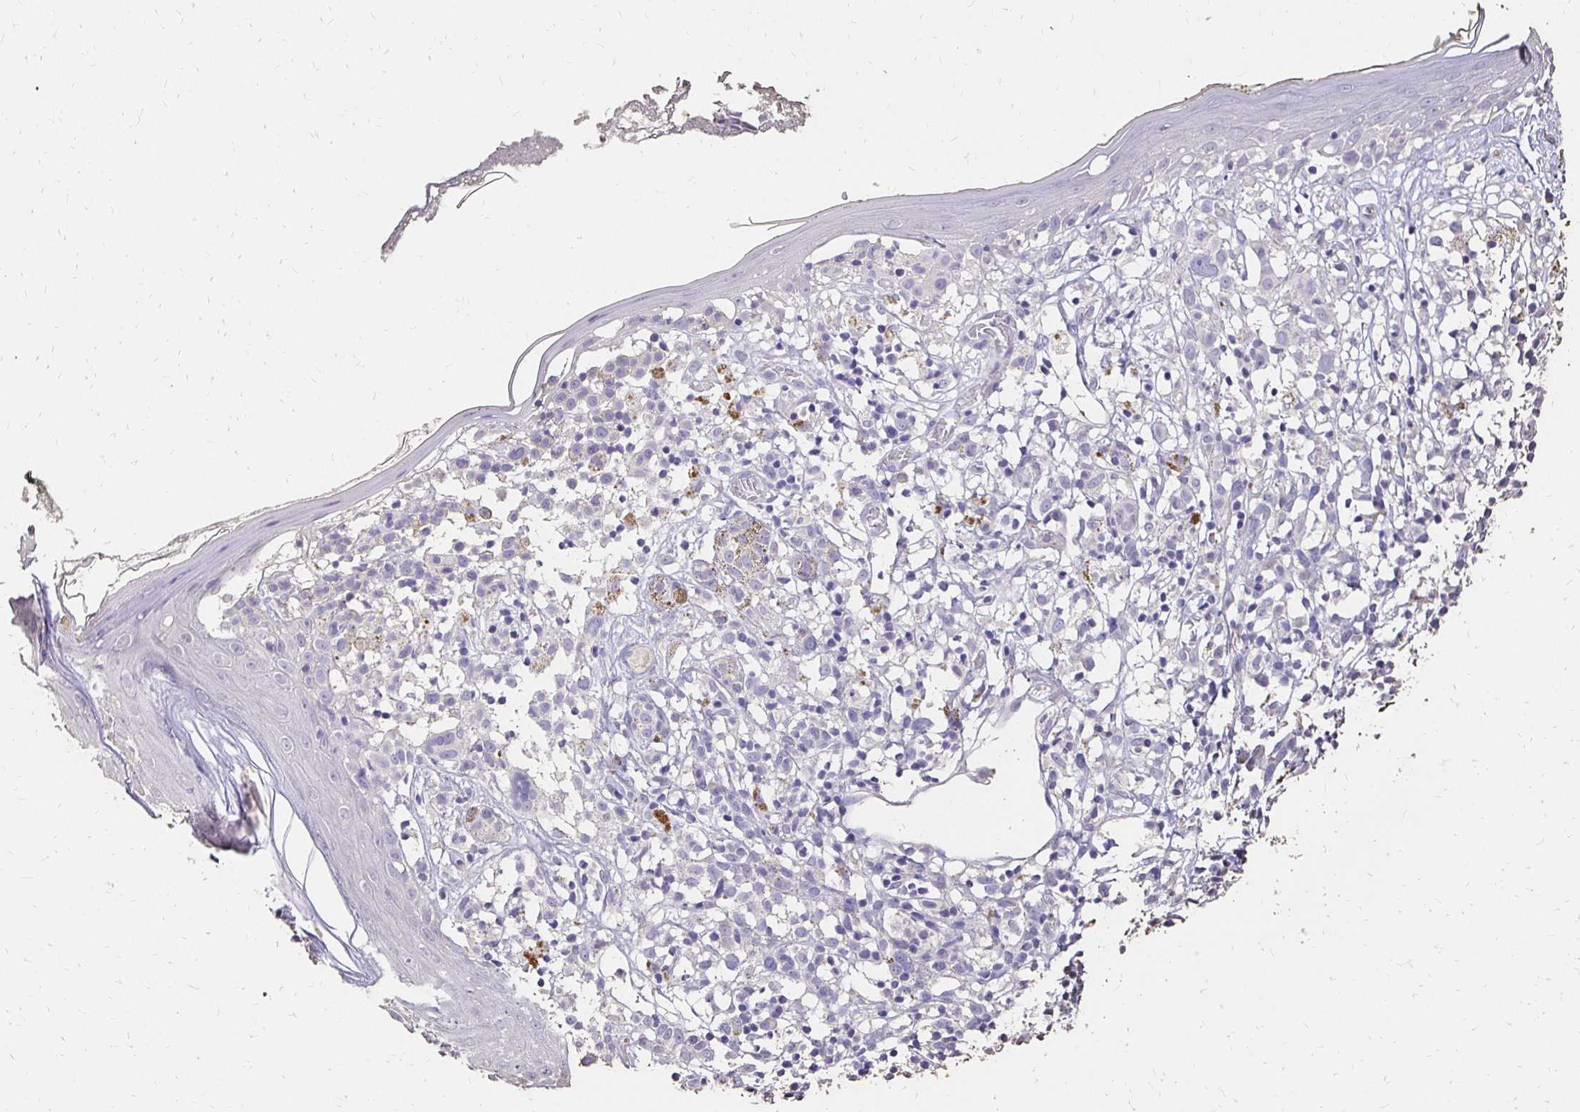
{"staining": {"intensity": "negative", "quantity": "none", "location": "none"}, "tissue": "skin", "cell_type": "Fibroblasts", "image_type": "normal", "snomed": [{"axis": "morphology", "description": "Normal tissue, NOS"}, {"axis": "topography", "description": "Skin"}], "caption": "Protein analysis of unremarkable skin exhibits no significant staining in fibroblasts.", "gene": "UGT1A6", "patient": {"sex": "female", "age": 34}}